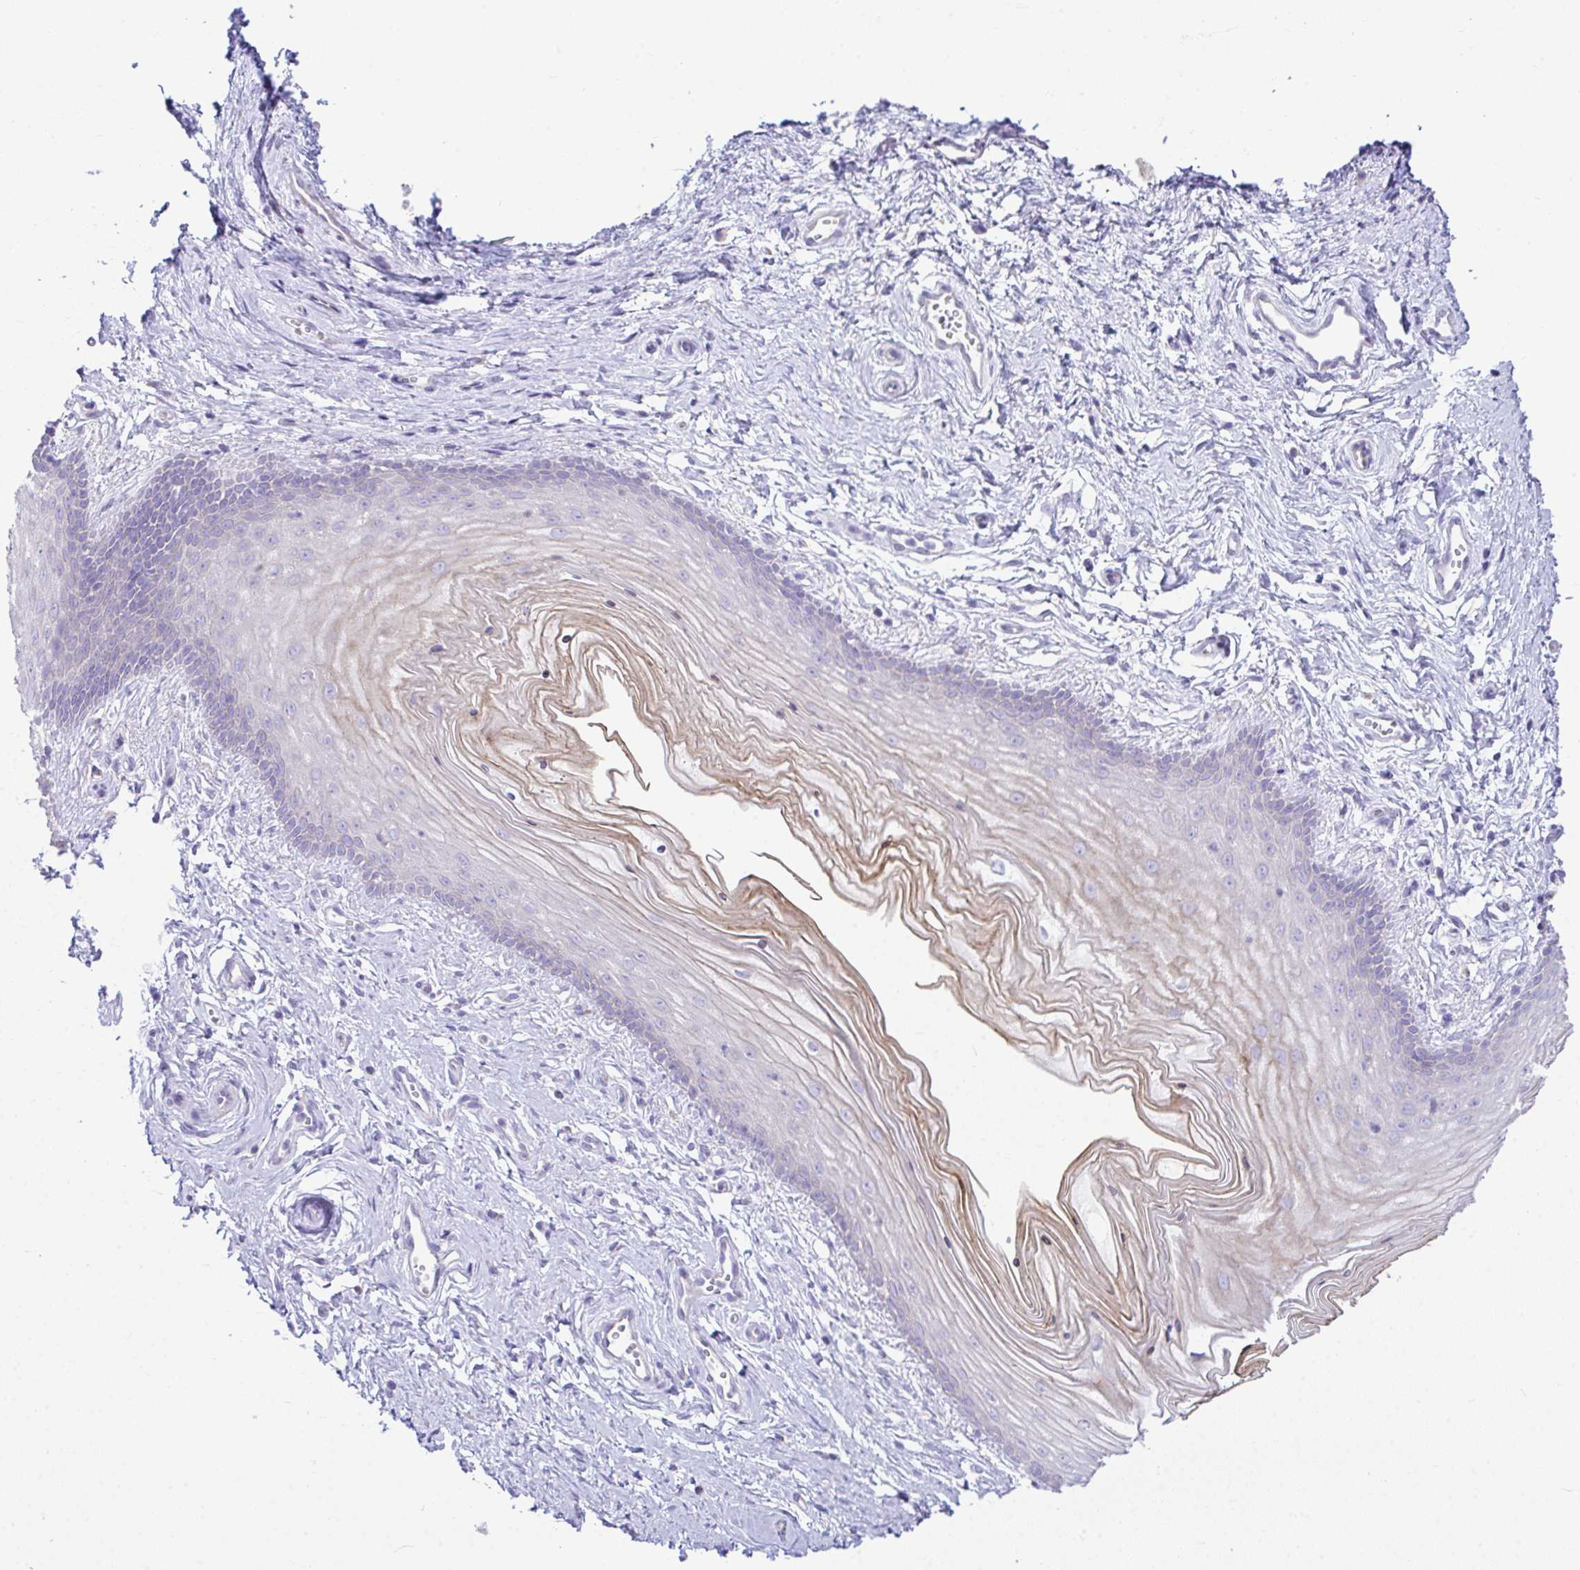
{"staining": {"intensity": "weak", "quantity": "<25%", "location": "cytoplasmic/membranous"}, "tissue": "vagina", "cell_type": "Squamous epithelial cells", "image_type": "normal", "snomed": [{"axis": "morphology", "description": "Normal tissue, NOS"}, {"axis": "topography", "description": "Vagina"}], "caption": "An immunohistochemistry photomicrograph of unremarkable vagina is shown. There is no staining in squamous epithelial cells of vagina. Nuclei are stained in blue.", "gene": "NLRP8", "patient": {"sex": "female", "age": 38}}